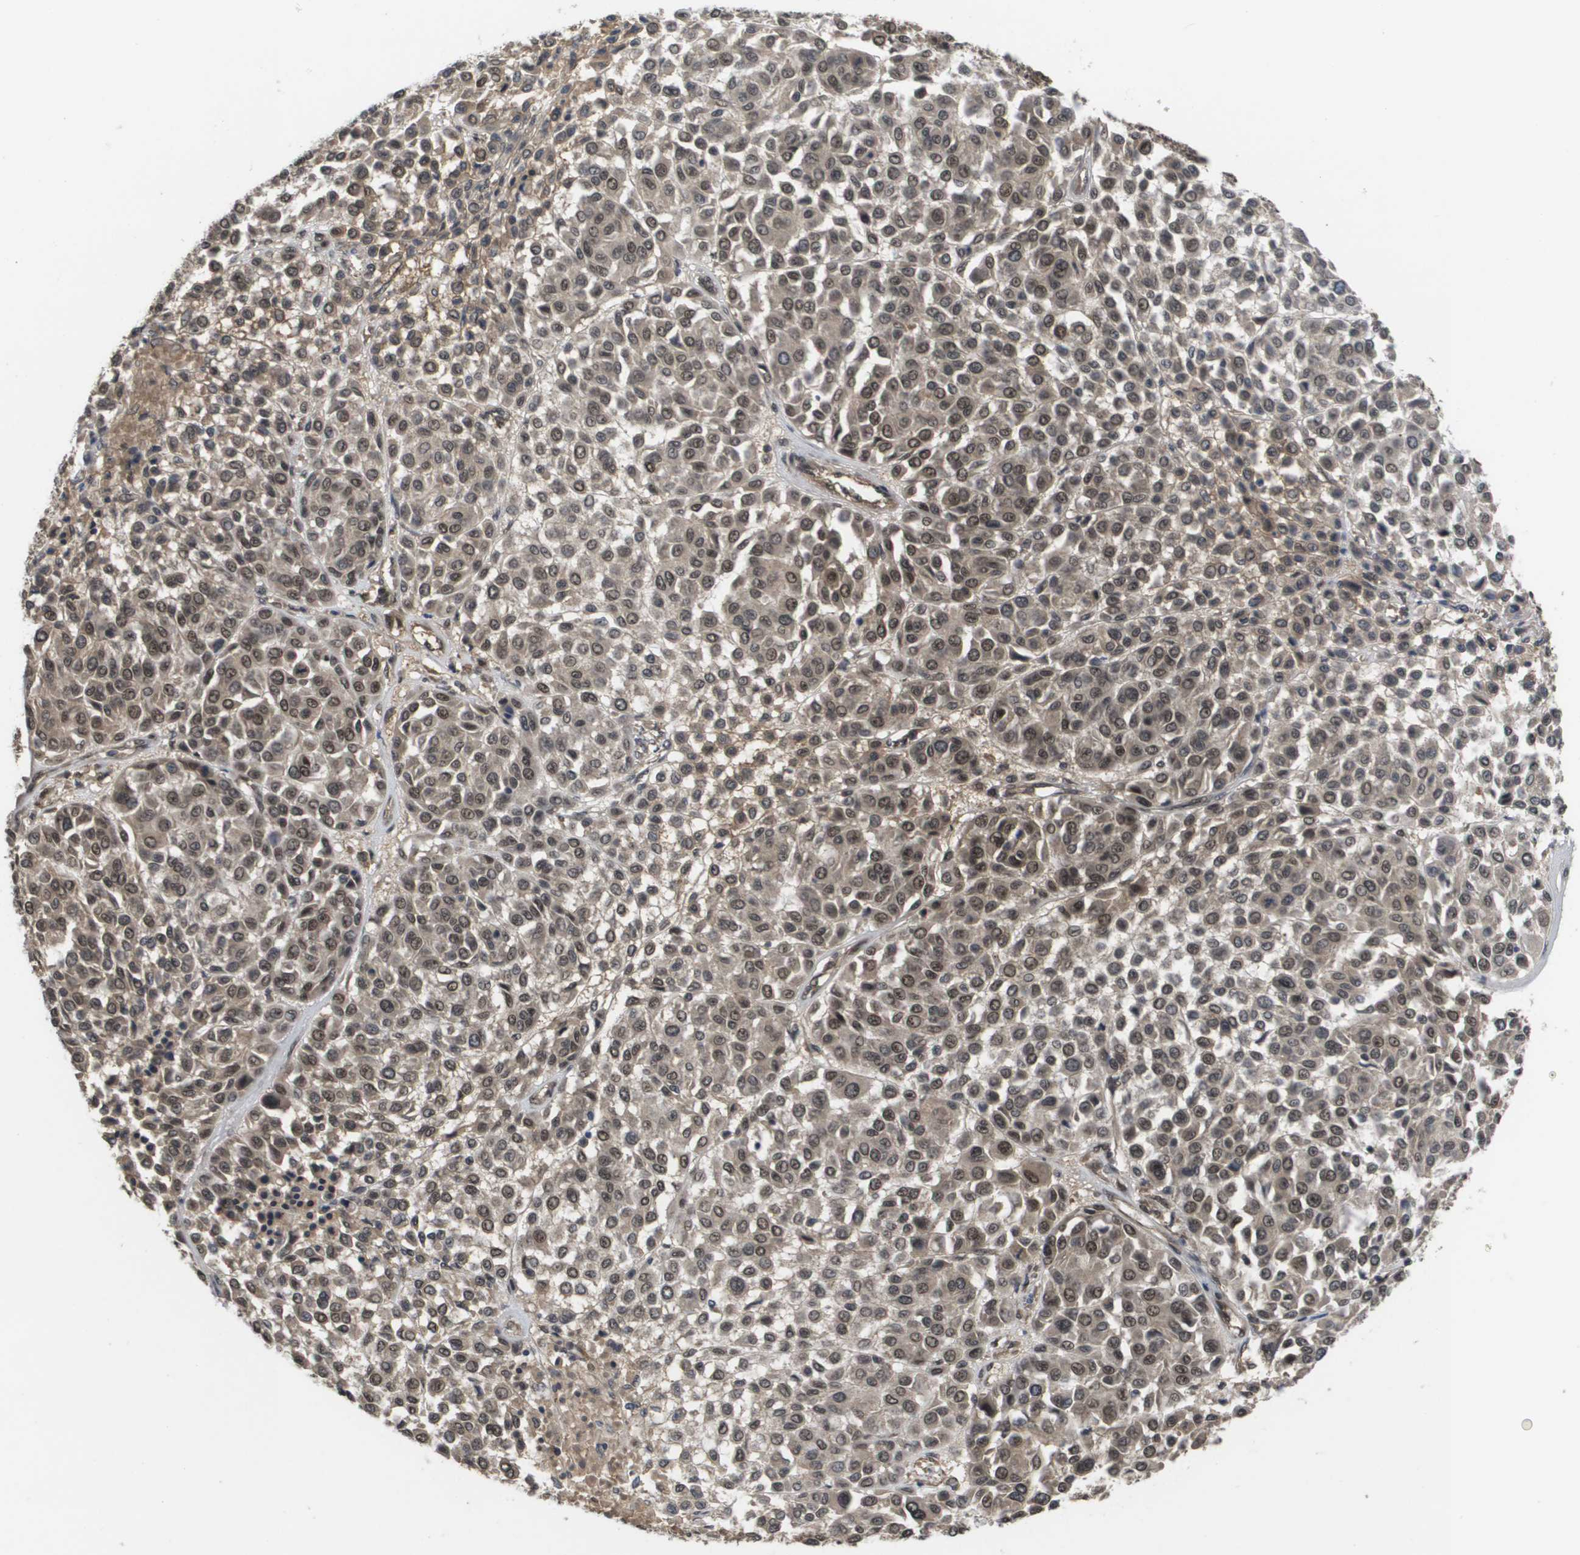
{"staining": {"intensity": "moderate", "quantity": ">75%", "location": "cytoplasmic/membranous,nuclear"}, "tissue": "melanoma", "cell_type": "Tumor cells", "image_type": "cancer", "snomed": [{"axis": "morphology", "description": "Malignant melanoma, Metastatic site"}, {"axis": "topography", "description": "Soft tissue"}], "caption": "Immunohistochemistry (IHC) of malignant melanoma (metastatic site) shows medium levels of moderate cytoplasmic/membranous and nuclear positivity in approximately >75% of tumor cells.", "gene": "AMBRA1", "patient": {"sex": "male", "age": 41}}